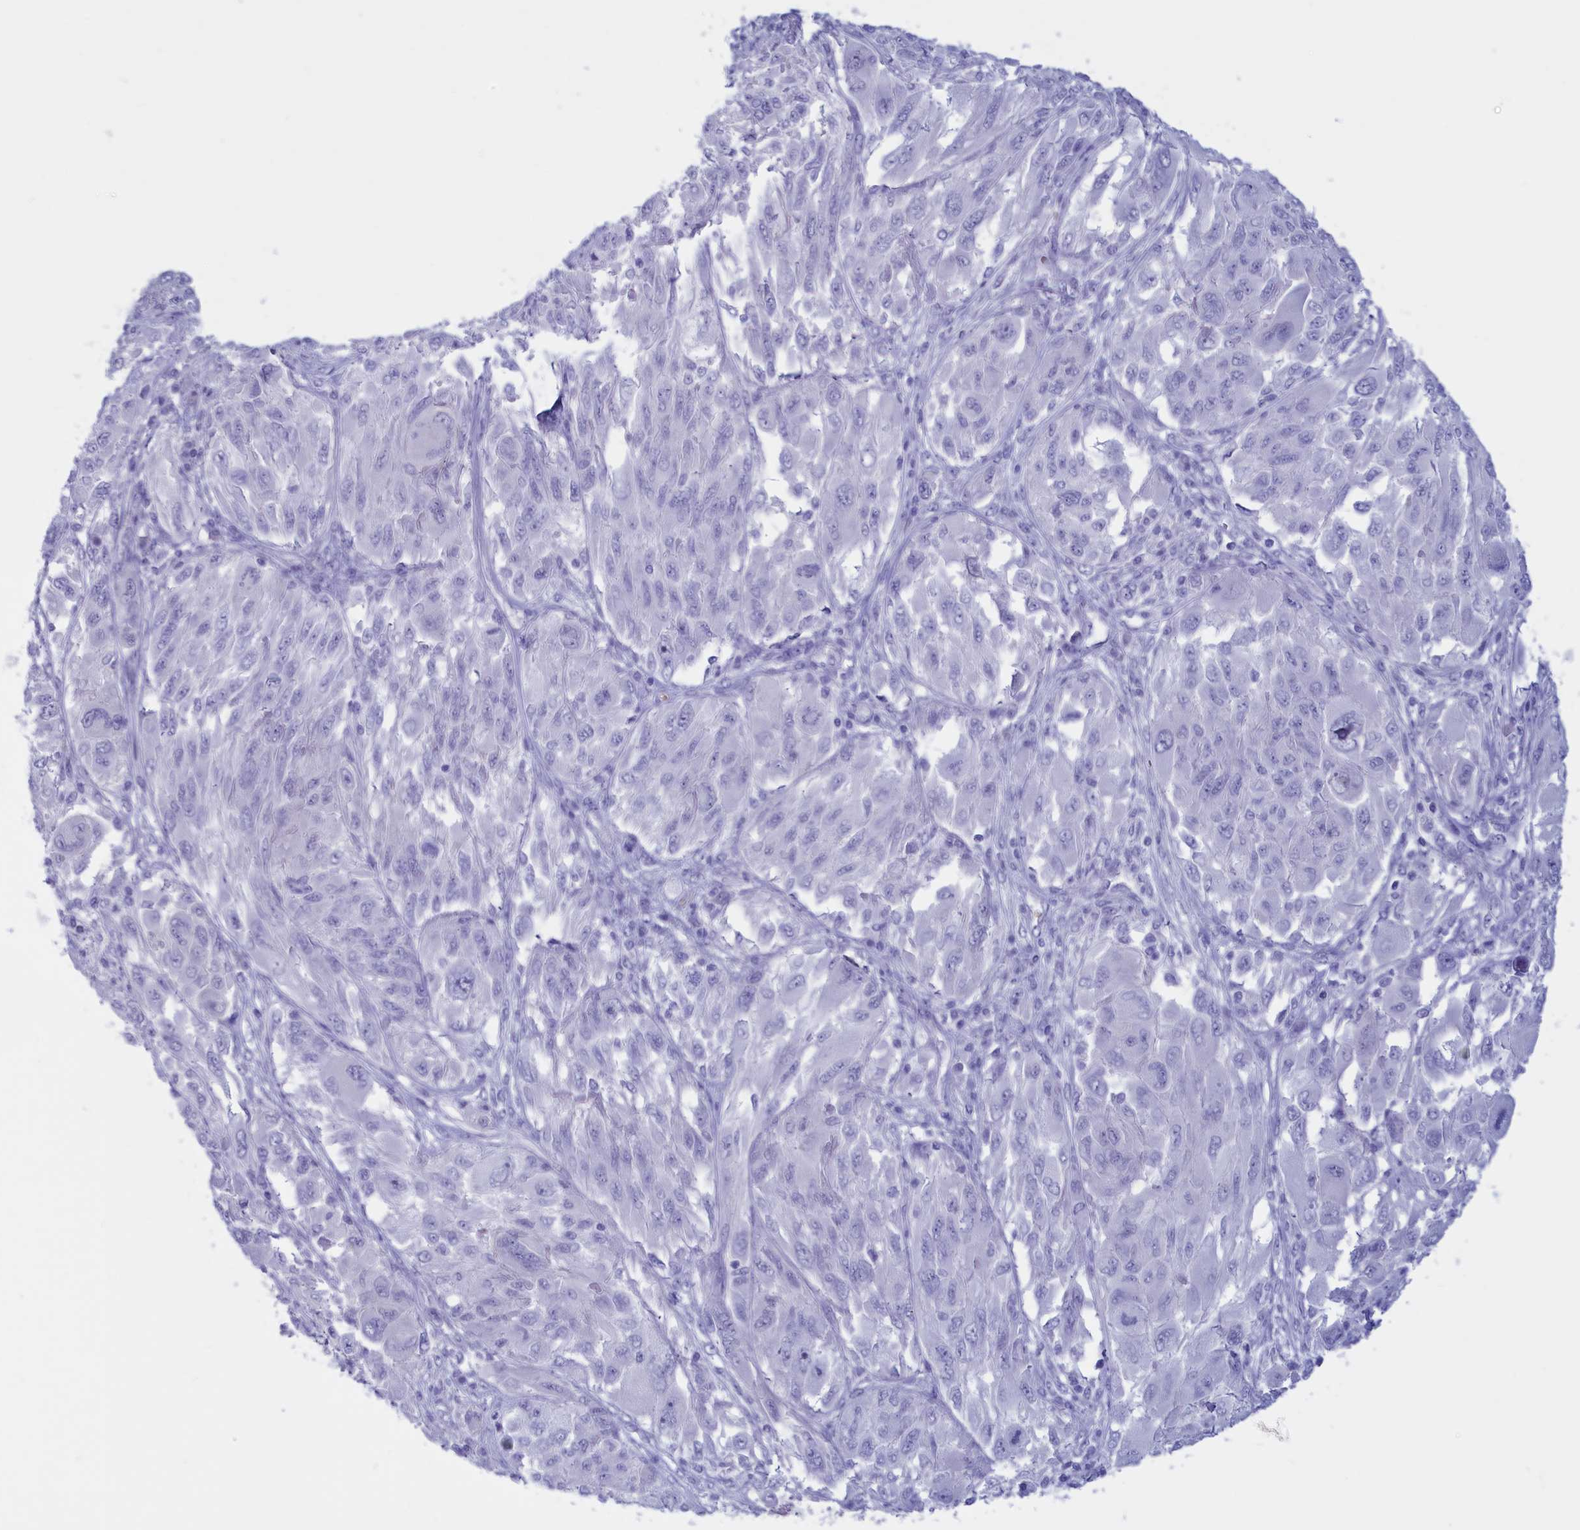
{"staining": {"intensity": "negative", "quantity": "none", "location": "none"}, "tissue": "melanoma", "cell_type": "Tumor cells", "image_type": "cancer", "snomed": [{"axis": "morphology", "description": "Malignant melanoma, NOS"}, {"axis": "topography", "description": "Skin"}], "caption": "DAB immunohistochemical staining of melanoma reveals no significant positivity in tumor cells. (Brightfield microscopy of DAB (3,3'-diaminobenzidine) immunohistochemistry at high magnification).", "gene": "GAPDHS", "patient": {"sex": "female", "age": 91}}